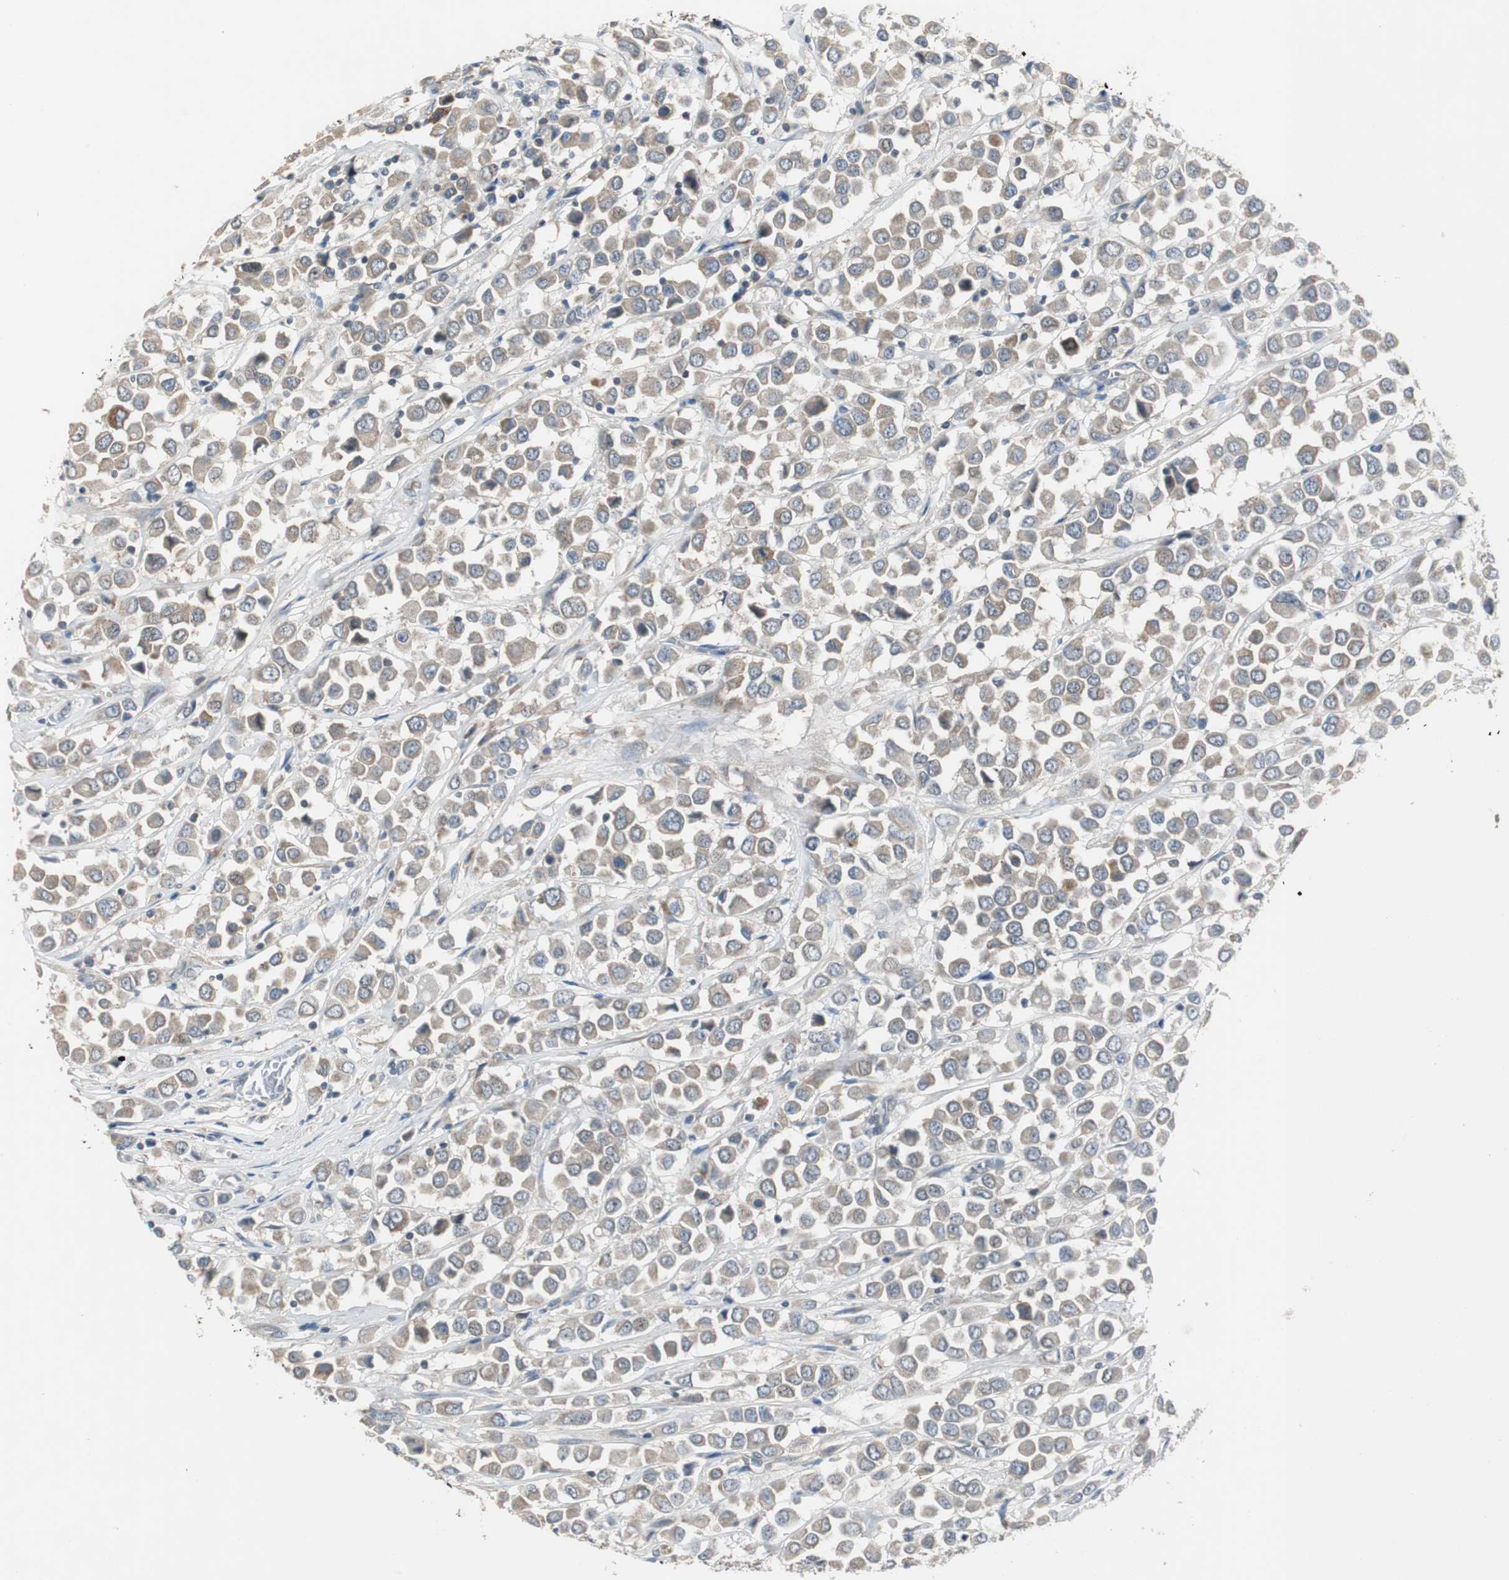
{"staining": {"intensity": "weak", "quantity": ">75%", "location": "cytoplasmic/membranous"}, "tissue": "breast cancer", "cell_type": "Tumor cells", "image_type": "cancer", "snomed": [{"axis": "morphology", "description": "Duct carcinoma"}, {"axis": "topography", "description": "Breast"}], "caption": "An image of human breast cancer stained for a protein displays weak cytoplasmic/membranous brown staining in tumor cells.", "gene": "MYT1", "patient": {"sex": "female", "age": 61}}